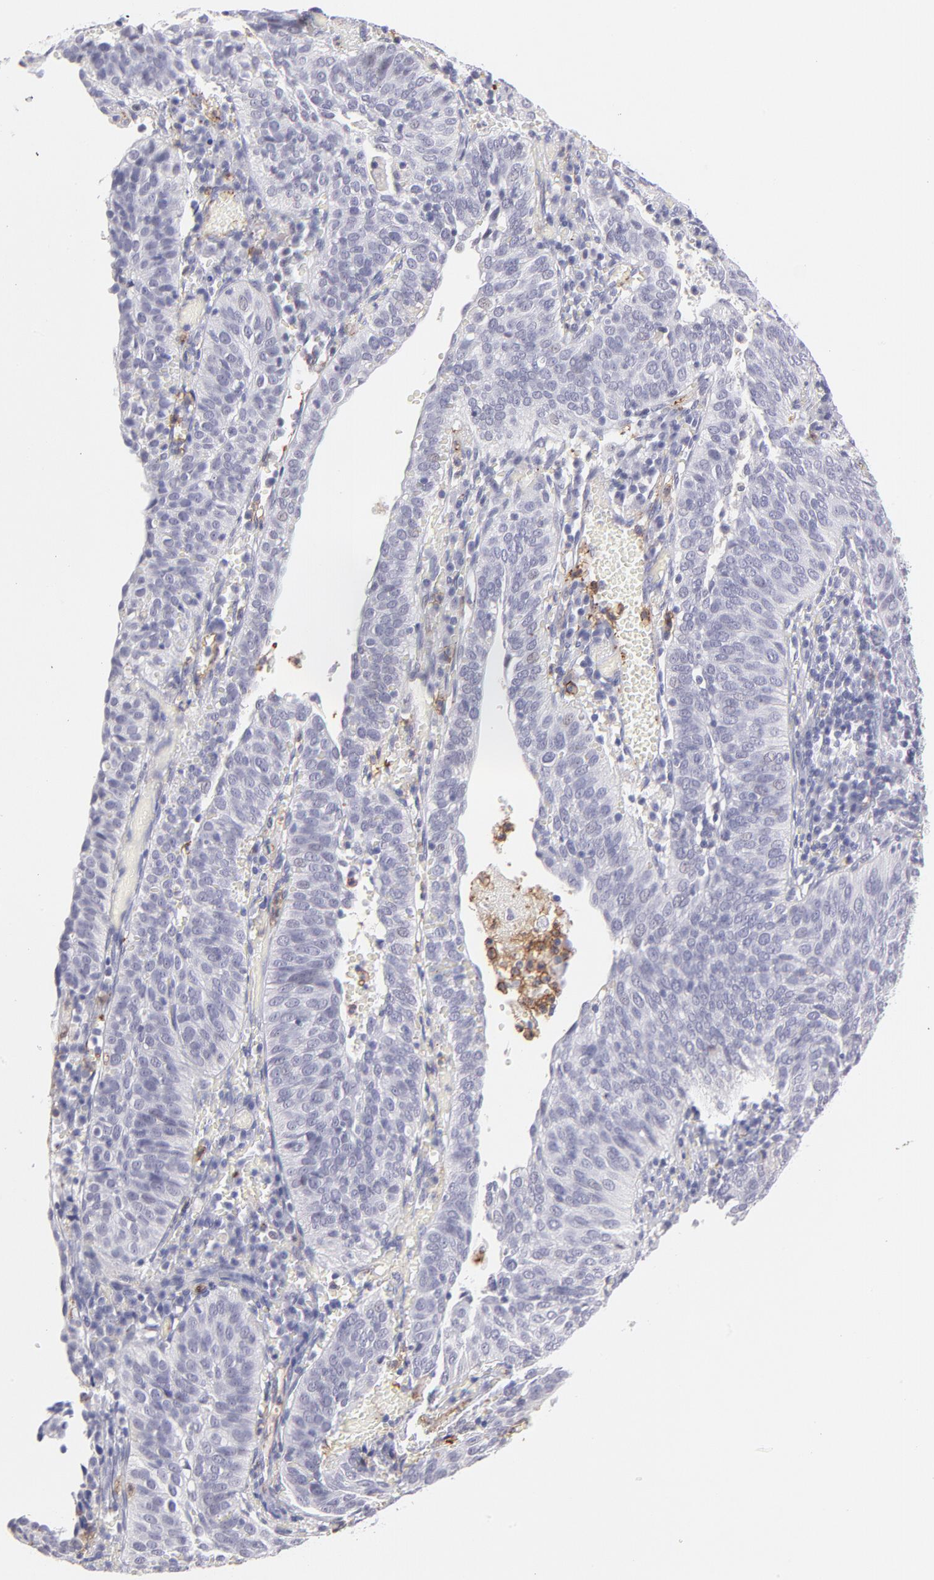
{"staining": {"intensity": "negative", "quantity": "none", "location": "none"}, "tissue": "cervical cancer", "cell_type": "Tumor cells", "image_type": "cancer", "snomed": [{"axis": "morphology", "description": "Squamous cell carcinoma, NOS"}, {"axis": "topography", "description": "Cervix"}], "caption": "This micrograph is of cervical cancer (squamous cell carcinoma) stained with immunohistochemistry (IHC) to label a protein in brown with the nuclei are counter-stained blue. There is no positivity in tumor cells.", "gene": "LTB4R", "patient": {"sex": "female", "age": 39}}